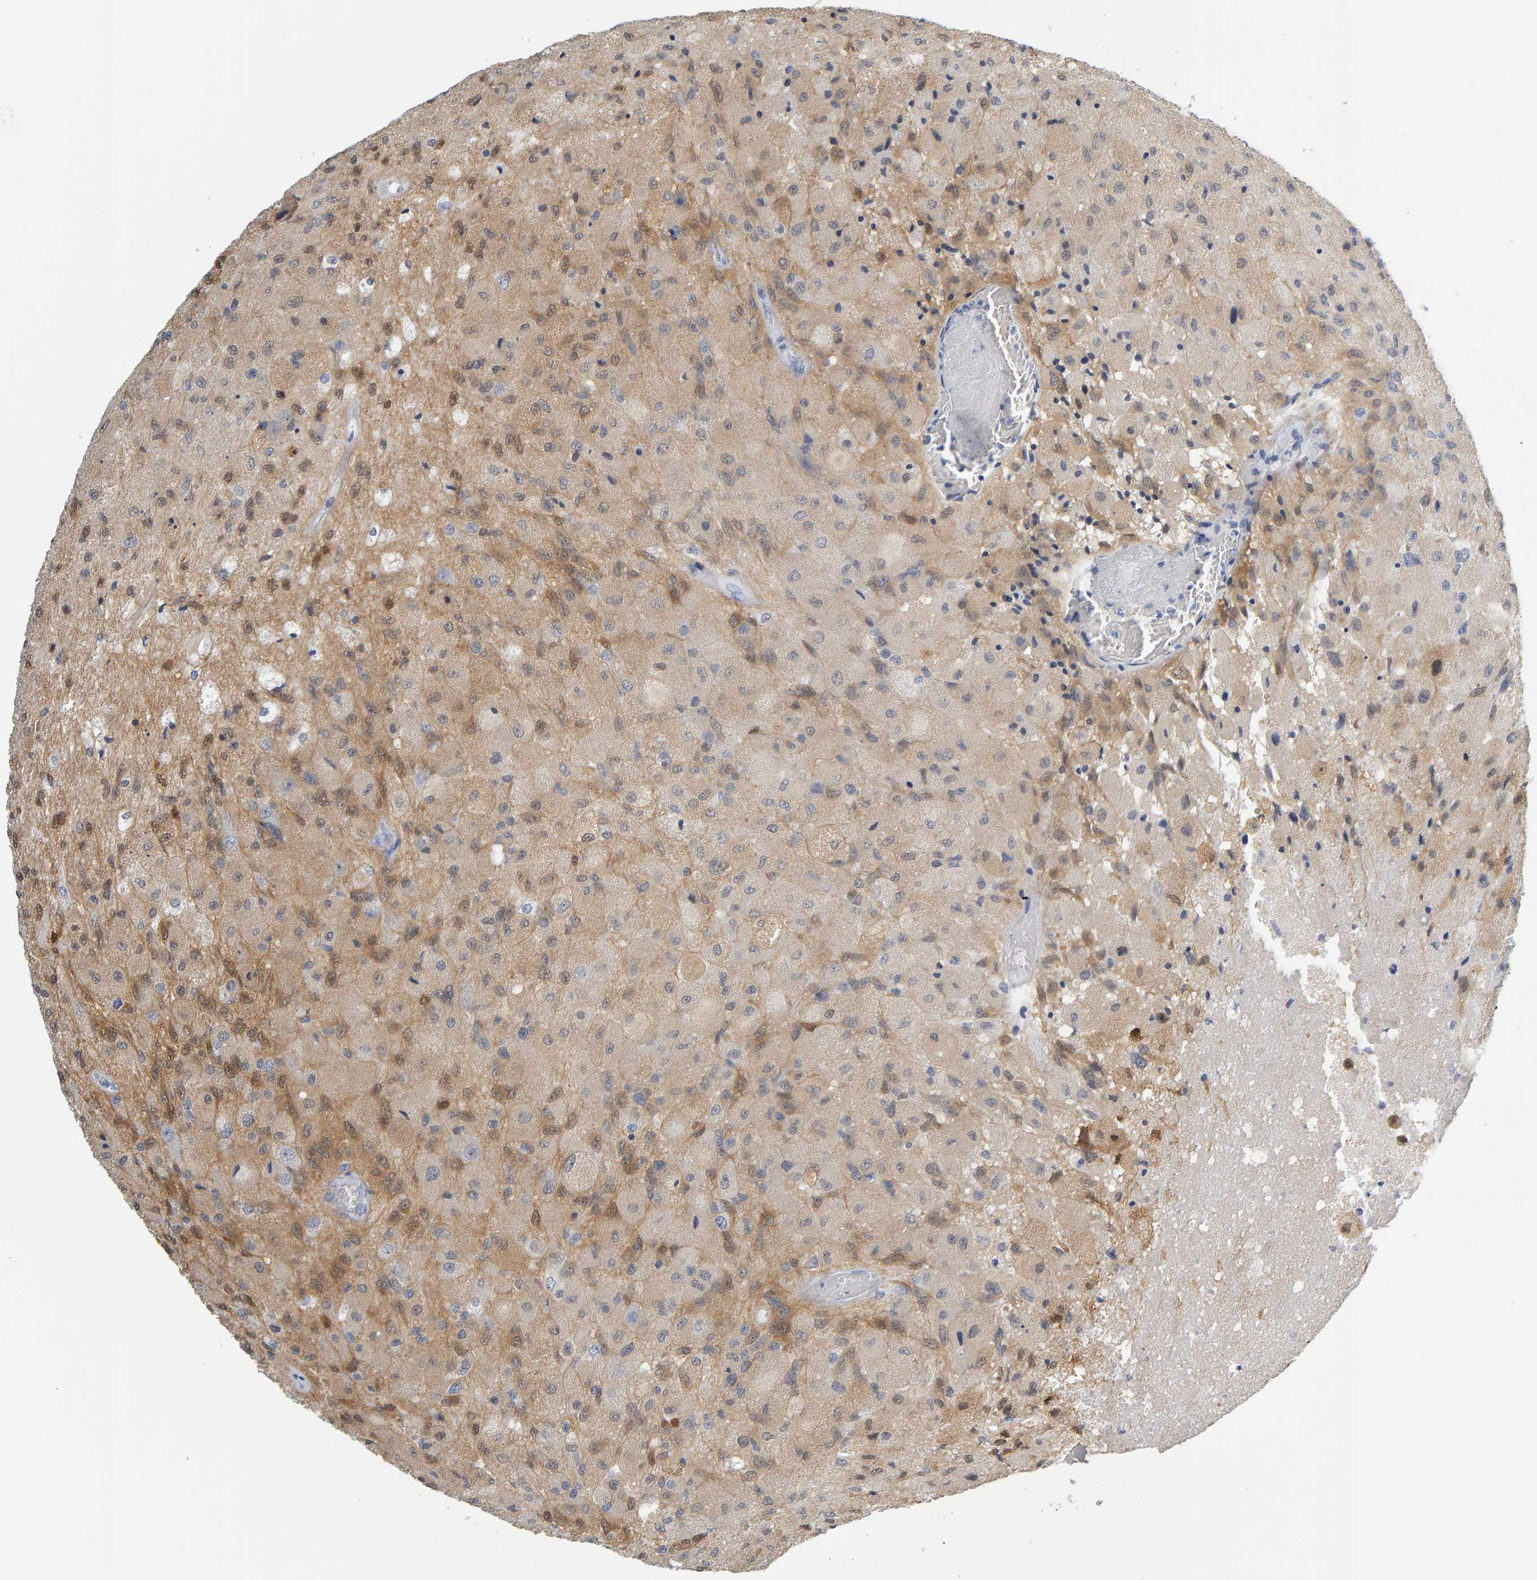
{"staining": {"intensity": "weak", "quantity": ">75%", "location": "cytoplasmic/membranous"}, "tissue": "glioma", "cell_type": "Tumor cells", "image_type": "cancer", "snomed": [{"axis": "morphology", "description": "Normal tissue, NOS"}, {"axis": "morphology", "description": "Glioma, malignant, High grade"}, {"axis": "topography", "description": "Cerebral cortex"}], "caption": "This is a micrograph of immunohistochemistry staining of malignant high-grade glioma, which shows weak positivity in the cytoplasmic/membranous of tumor cells.", "gene": "CTH", "patient": {"sex": "male", "age": 77}}